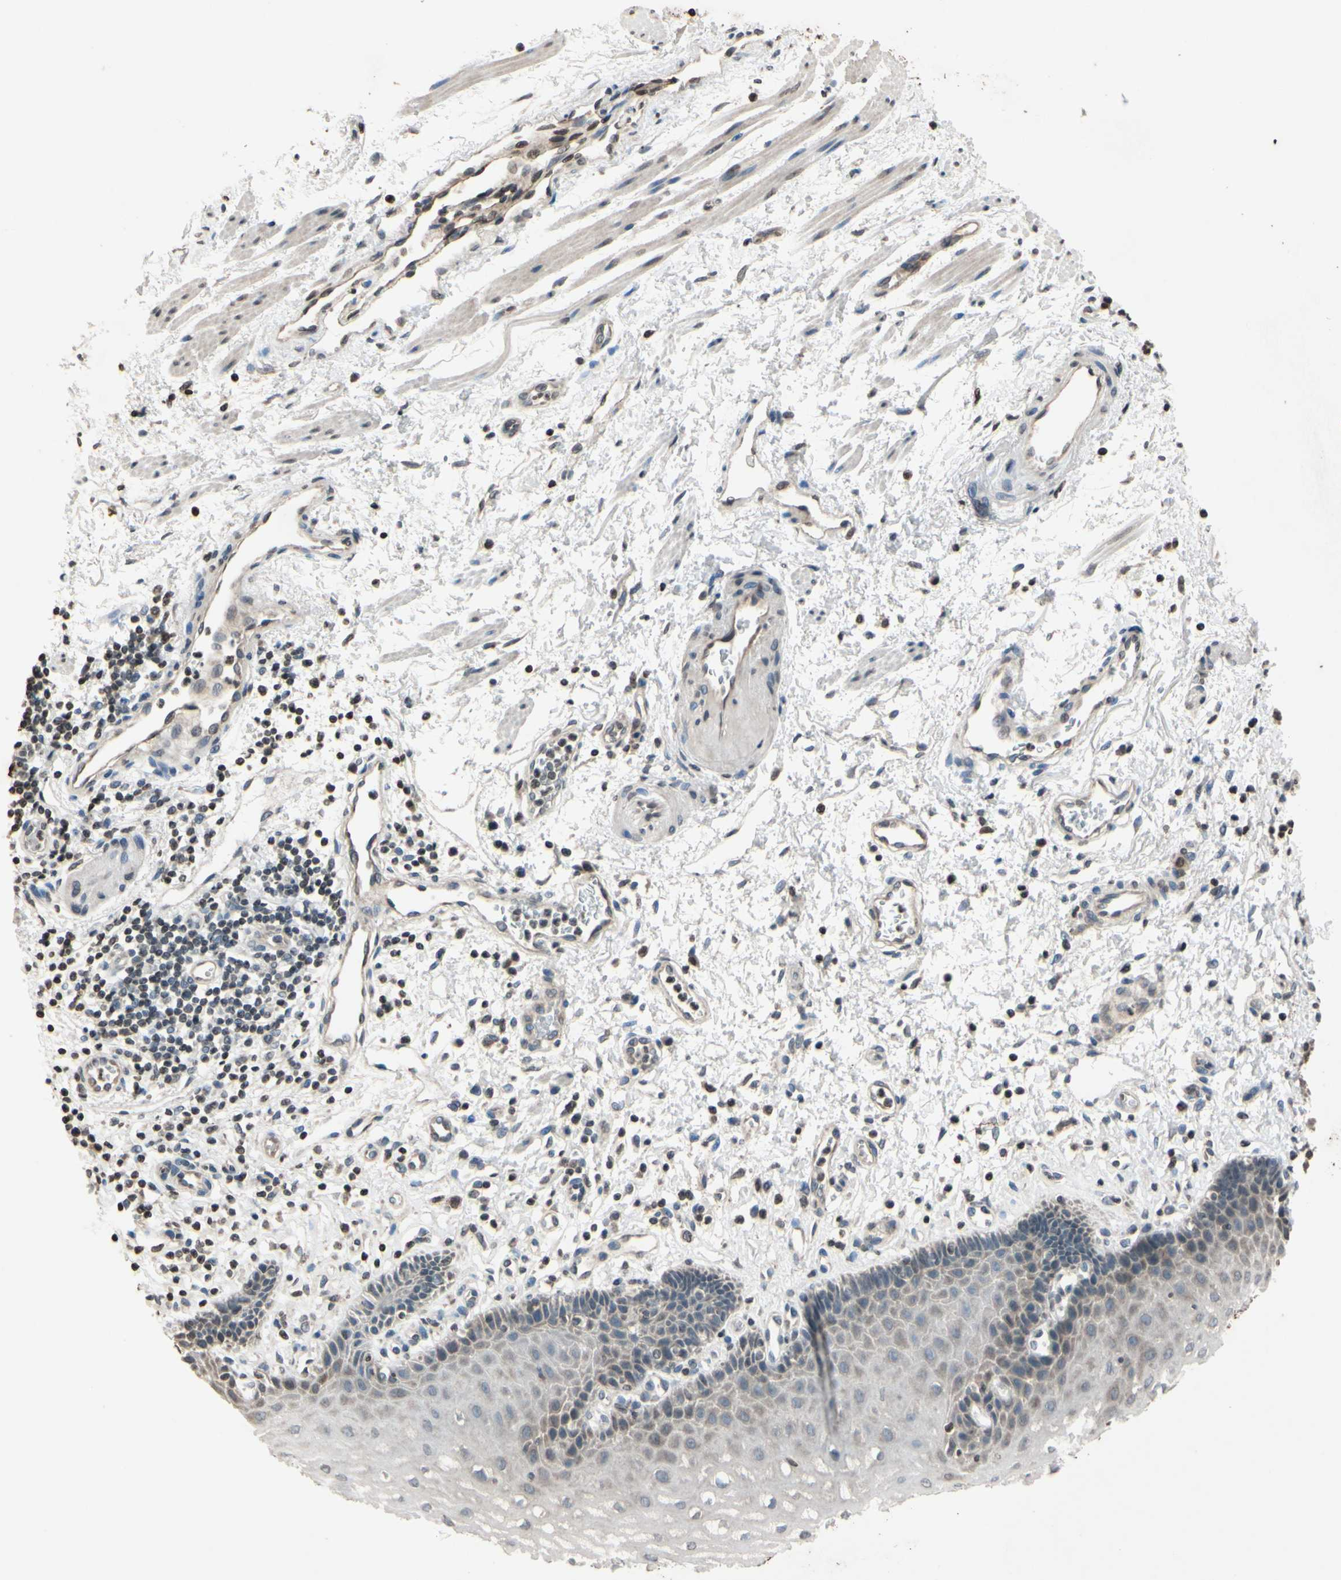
{"staining": {"intensity": "weak", "quantity": "25%-75%", "location": "cytoplasmic/membranous,nuclear"}, "tissue": "esophagus", "cell_type": "Squamous epithelial cells", "image_type": "normal", "snomed": [{"axis": "morphology", "description": "Normal tissue, NOS"}, {"axis": "topography", "description": "Esophagus"}], "caption": "Immunohistochemical staining of normal esophagus demonstrates weak cytoplasmic/membranous,nuclear protein staining in about 25%-75% of squamous epithelial cells. Using DAB (3,3'-diaminobenzidine) (brown) and hematoxylin (blue) stains, captured at high magnification using brightfield microscopy.", "gene": "CLDN11", "patient": {"sex": "male", "age": 54}}